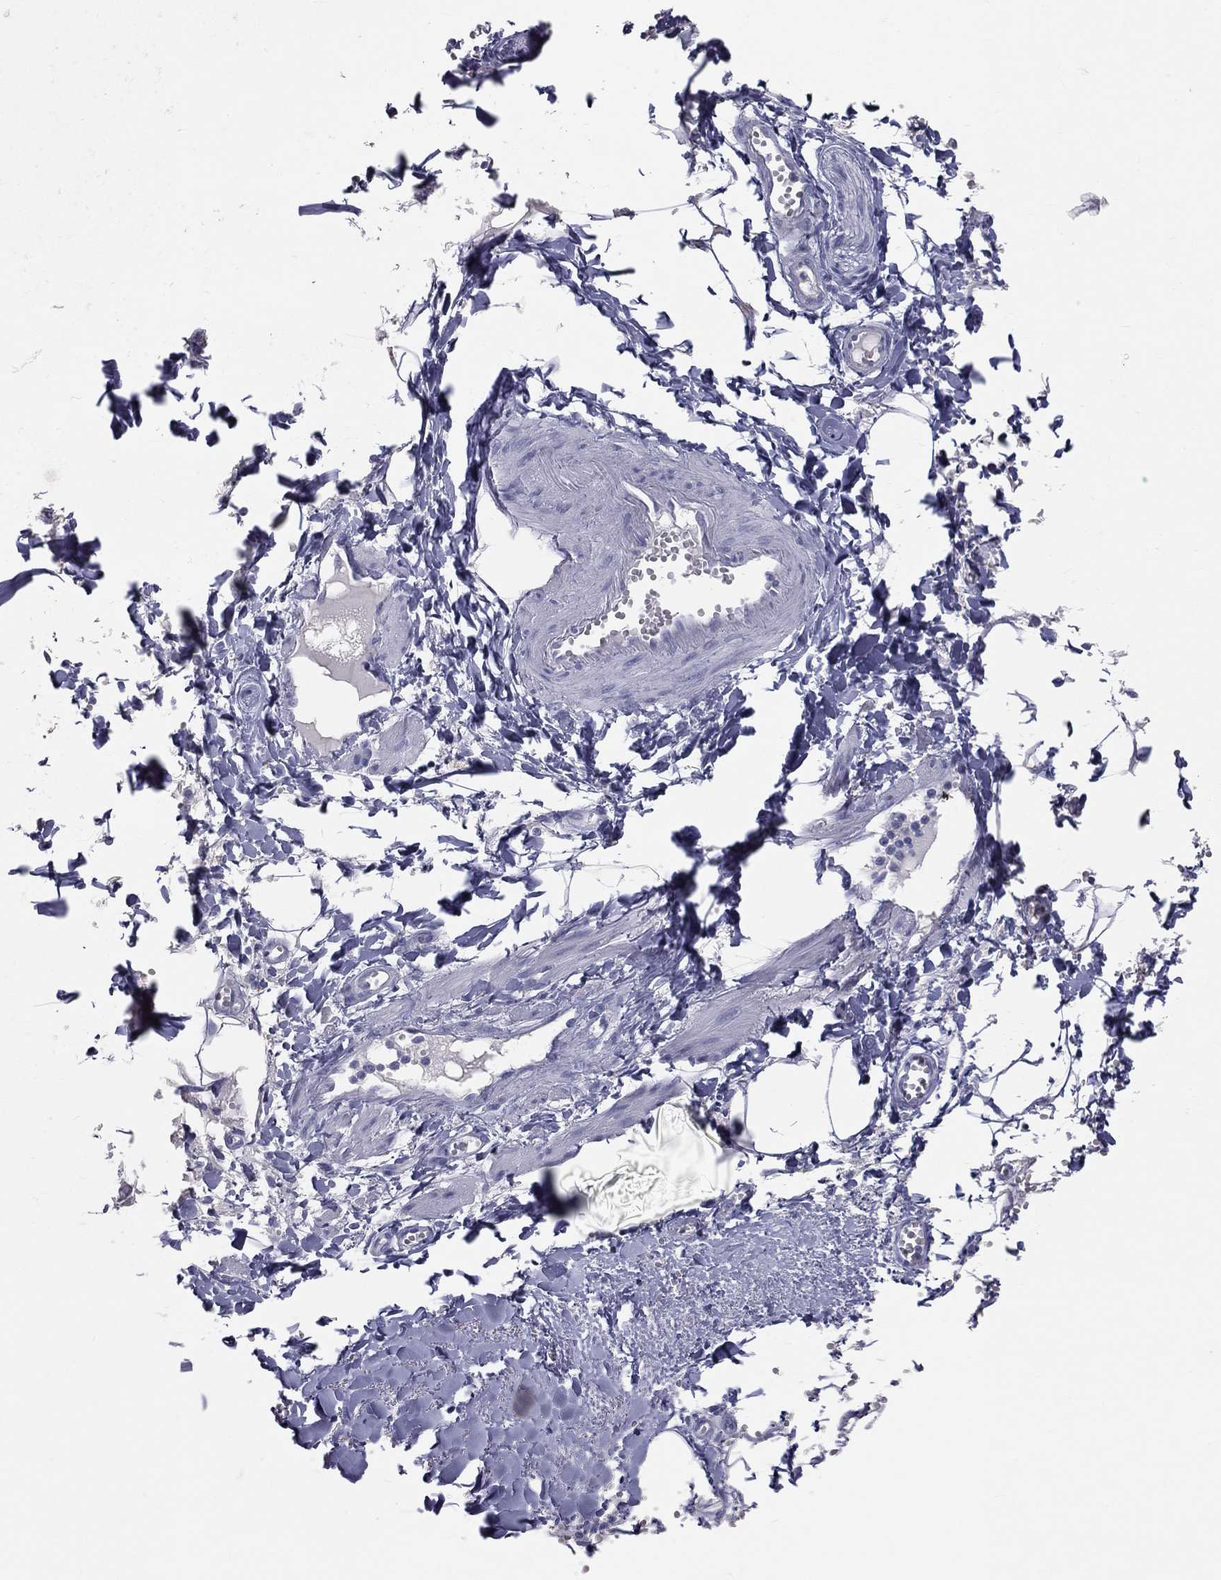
{"staining": {"intensity": "negative", "quantity": "none", "location": "none"}, "tissue": "soft tissue", "cell_type": "Chondrocytes", "image_type": "normal", "snomed": [{"axis": "morphology", "description": "Normal tissue, NOS"}, {"axis": "morphology", "description": "Squamous cell carcinoma, NOS"}, {"axis": "topography", "description": "Cartilage tissue"}, {"axis": "topography", "description": "Lung"}], "caption": "IHC of normal soft tissue demonstrates no positivity in chondrocytes.", "gene": "TFPI2", "patient": {"sex": "male", "age": 66}}